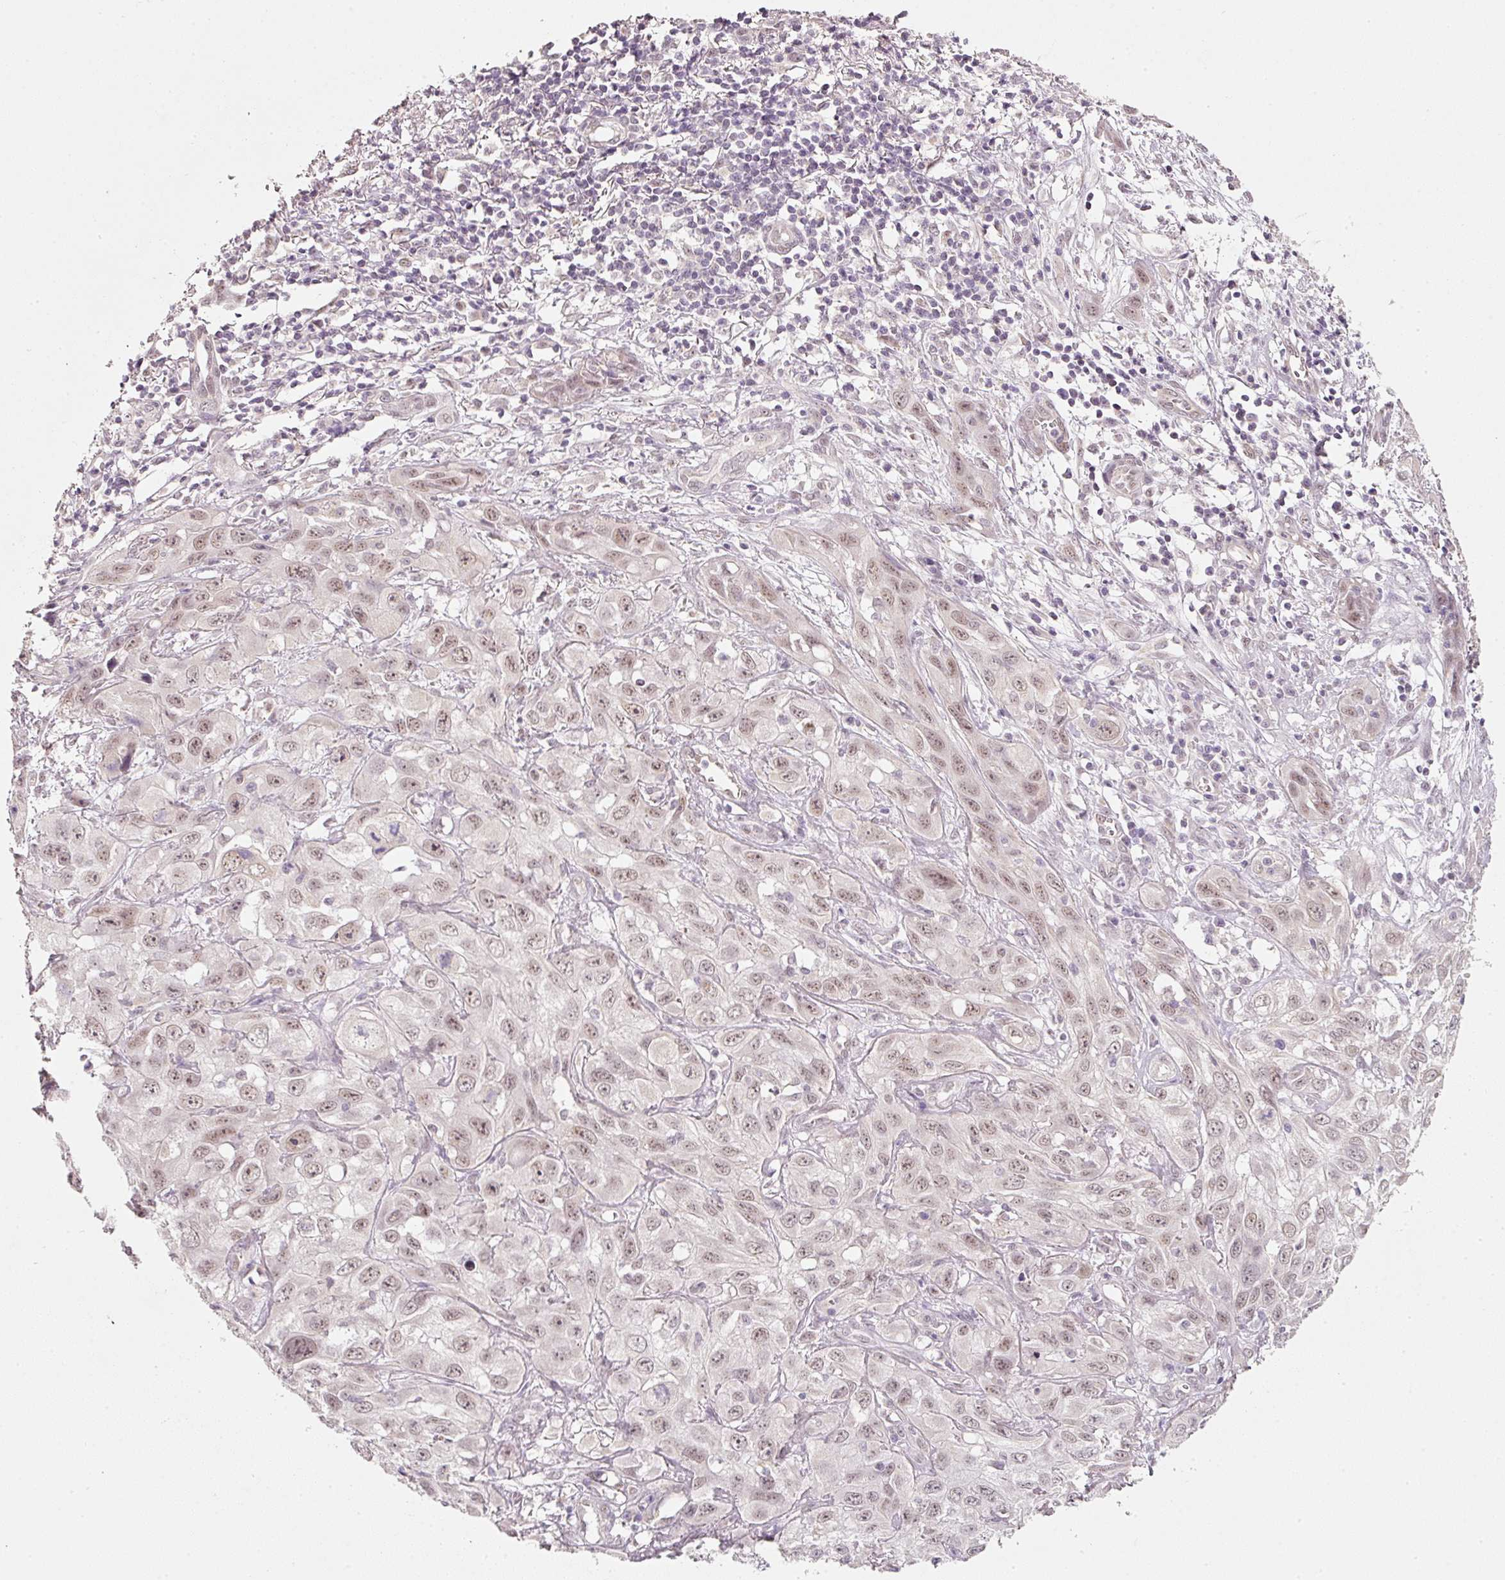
{"staining": {"intensity": "moderate", "quantity": ">75%", "location": "nuclear"}, "tissue": "skin cancer", "cell_type": "Tumor cells", "image_type": "cancer", "snomed": [{"axis": "morphology", "description": "Squamous cell carcinoma, NOS"}, {"axis": "topography", "description": "Skin"}, {"axis": "topography", "description": "Vulva"}], "caption": "Skin cancer (squamous cell carcinoma) stained with a protein marker displays moderate staining in tumor cells.", "gene": "FSTL3", "patient": {"sex": "female", "age": 71}}